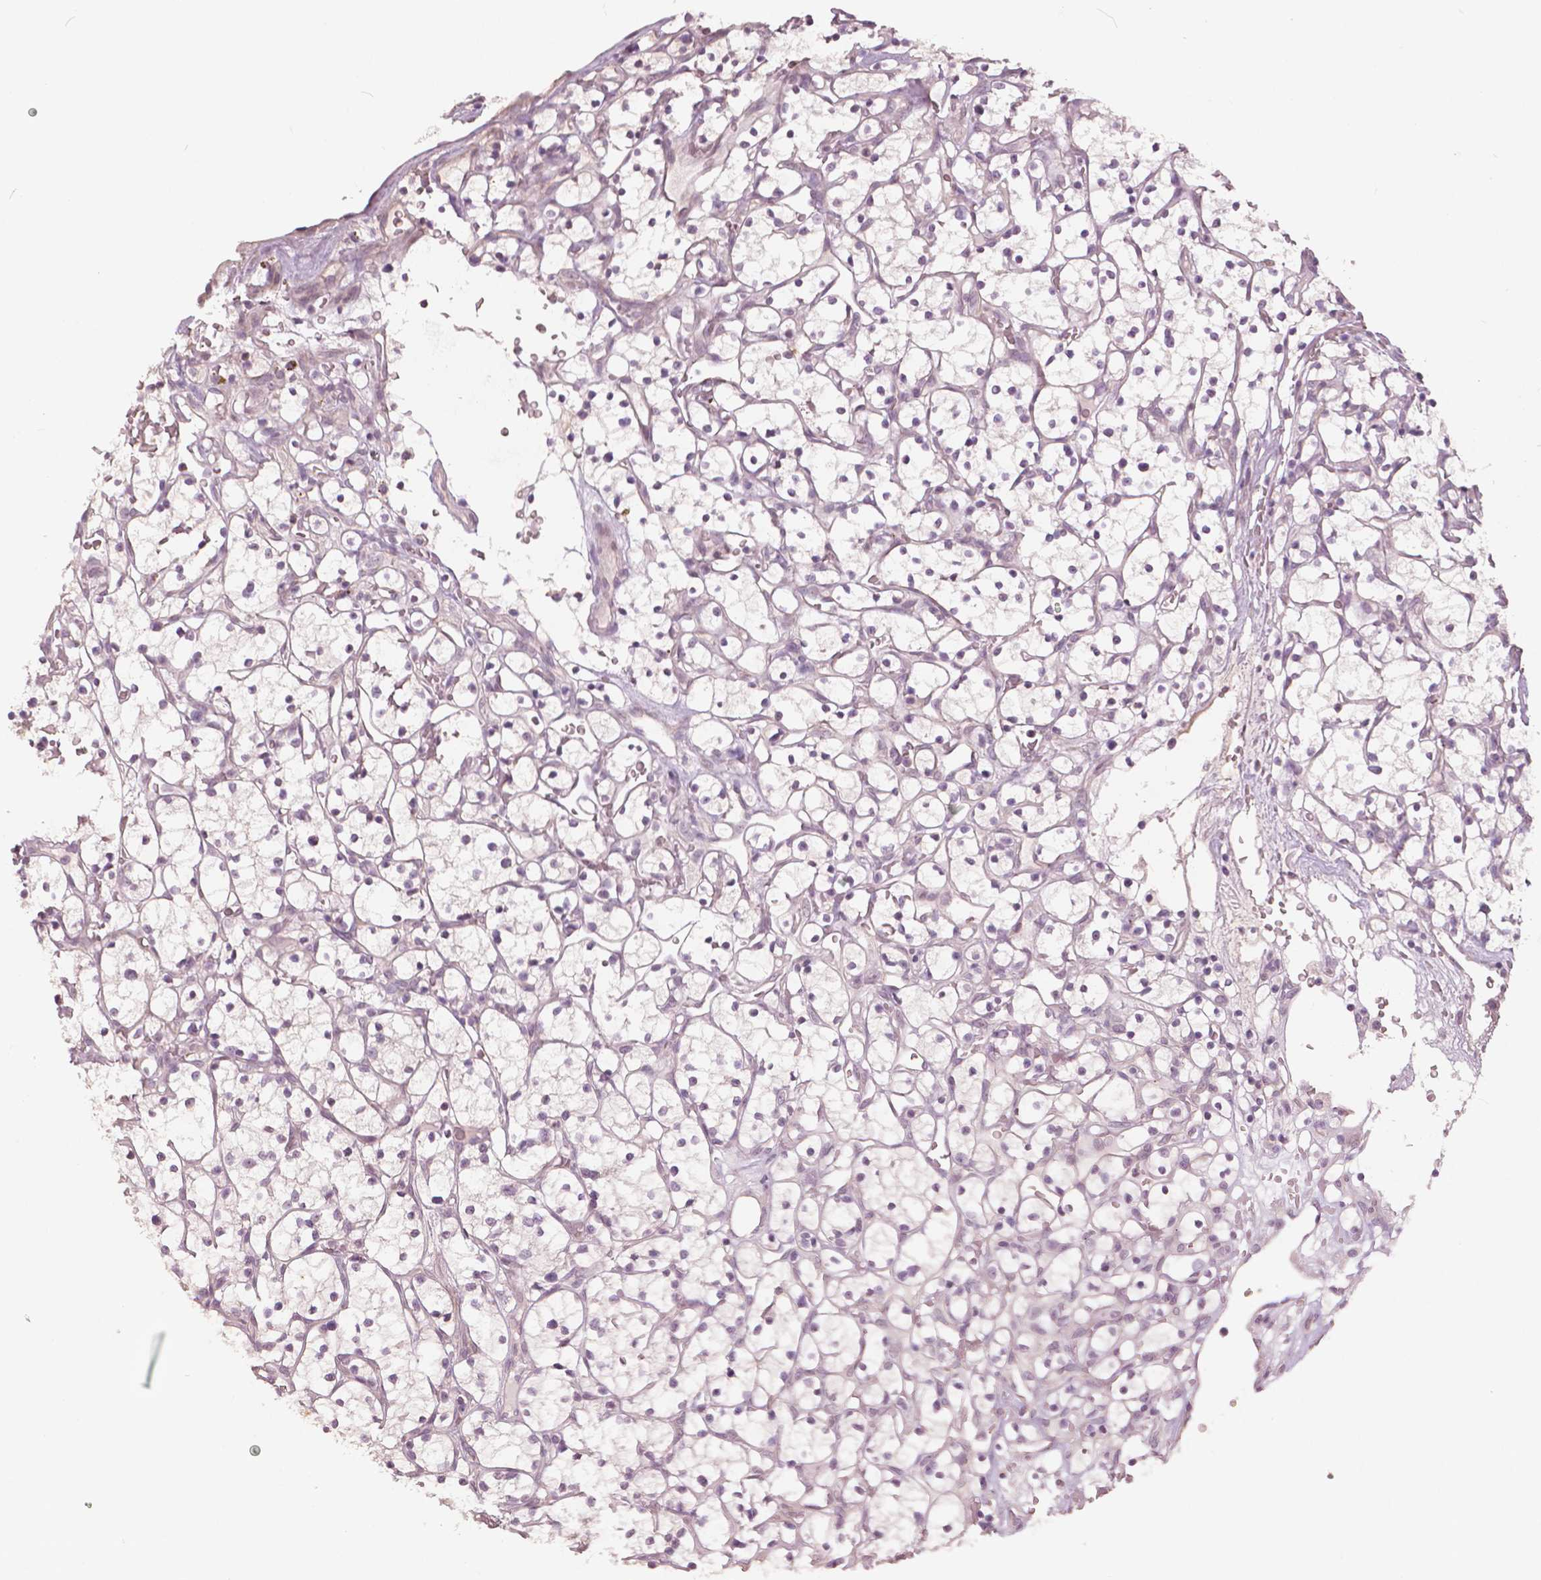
{"staining": {"intensity": "negative", "quantity": "none", "location": "none"}, "tissue": "renal cancer", "cell_type": "Tumor cells", "image_type": "cancer", "snomed": [{"axis": "morphology", "description": "Adenocarcinoma, NOS"}, {"axis": "topography", "description": "Kidney"}], "caption": "This is a histopathology image of immunohistochemistry staining of renal adenocarcinoma, which shows no positivity in tumor cells.", "gene": "NANOG", "patient": {"sex": "female", "age": 64}}